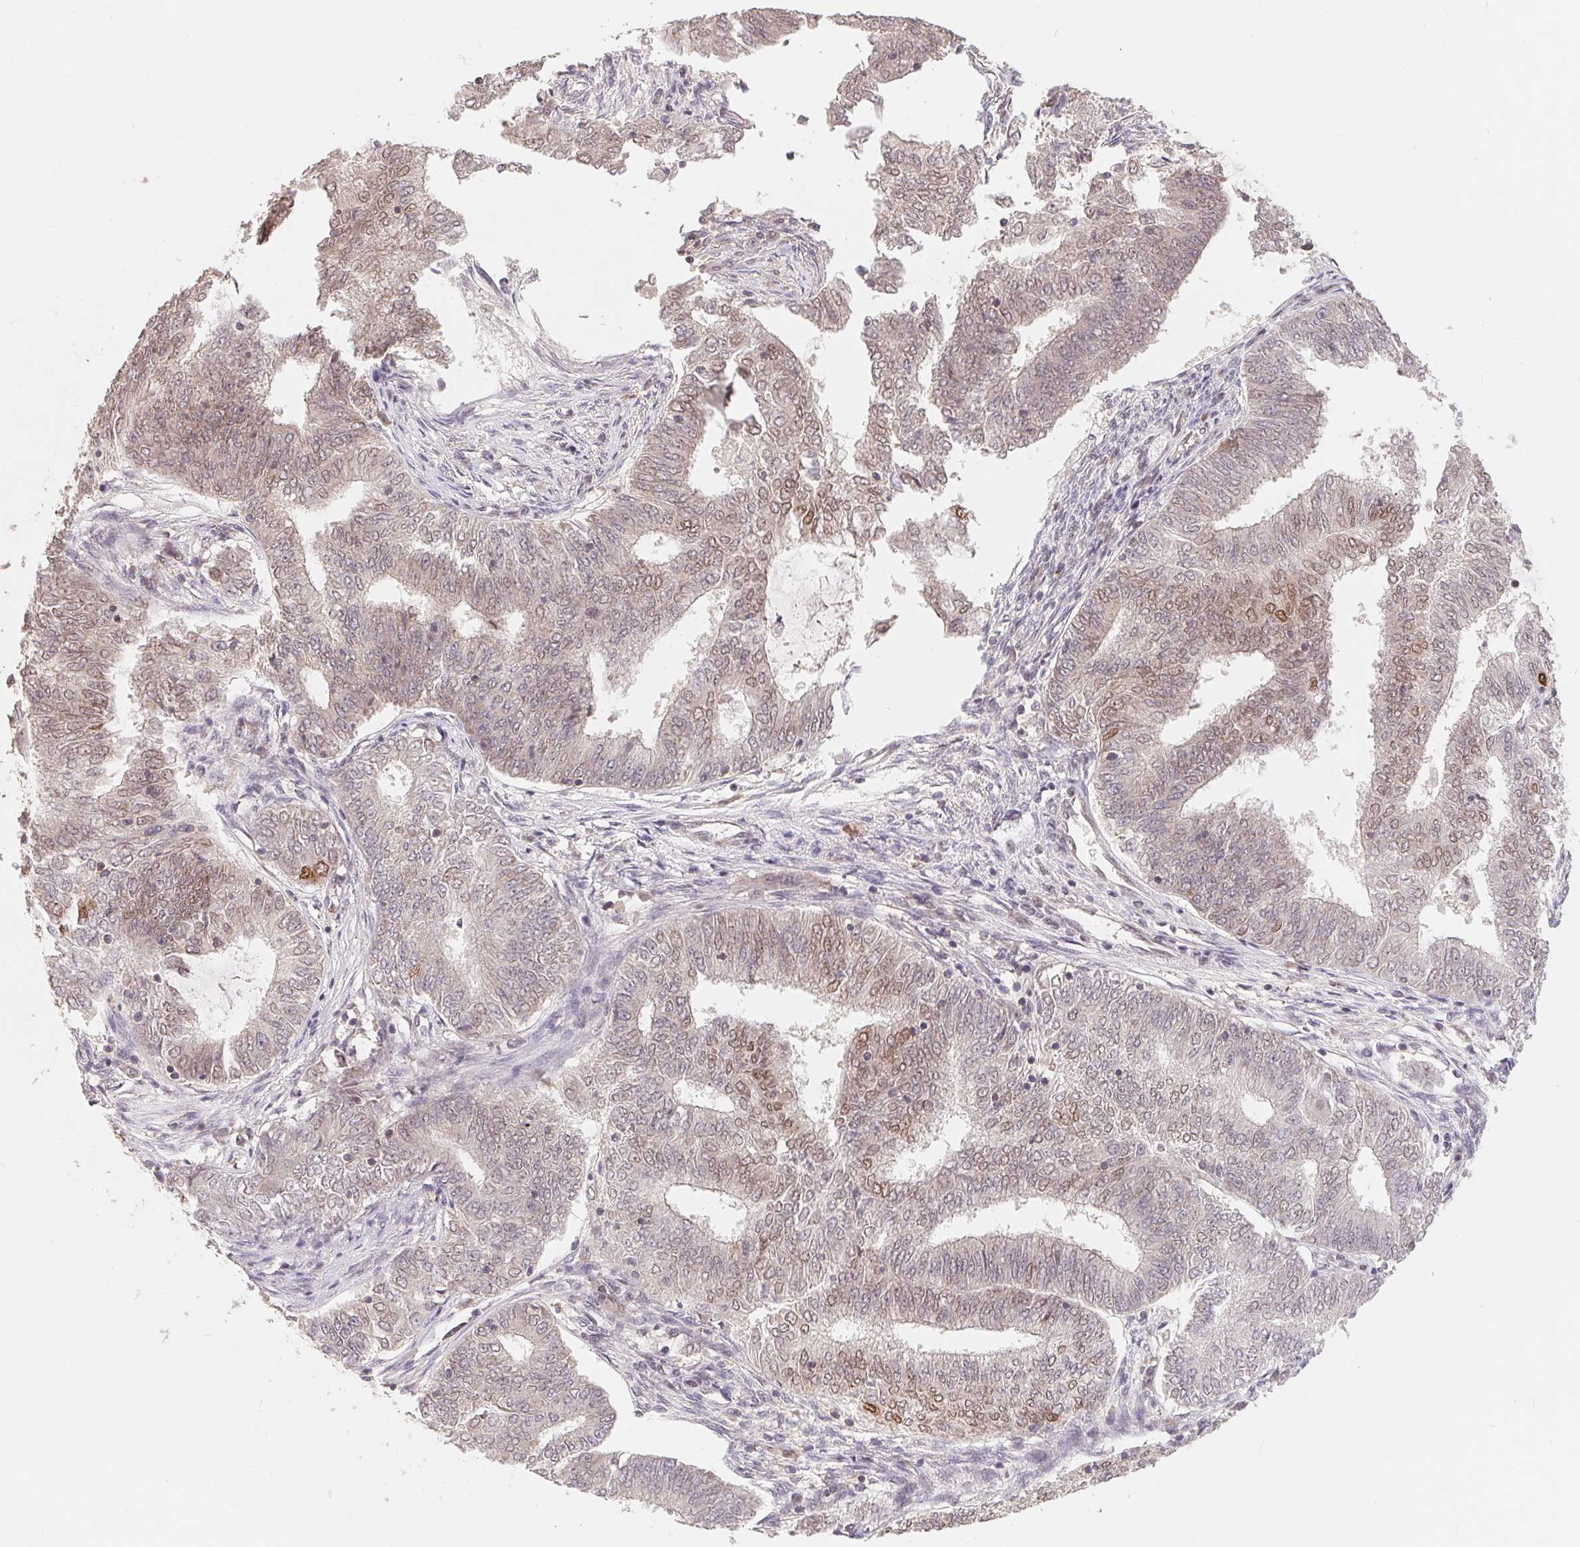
{"staining": {"intensity": "moderate", "quantity": "<25%", "location": "nuclear"}, "tissue": "endometrial cancer", "cell_type": "Tumor cells", "image_type": "cancer", "snomed": [{"axis": "morphology", "description": "Adenocarcinoma, NOS"}, {"axis": "topography", "description": "Endometrium"}], "caption": "This is a histology image of IHC staining of adenocarcinoma (endometrial), which shows moderate staining in the nuclear of tumor cells.", "gene": "HMGN3", "patient": {"sex": "female", "age": 62}}